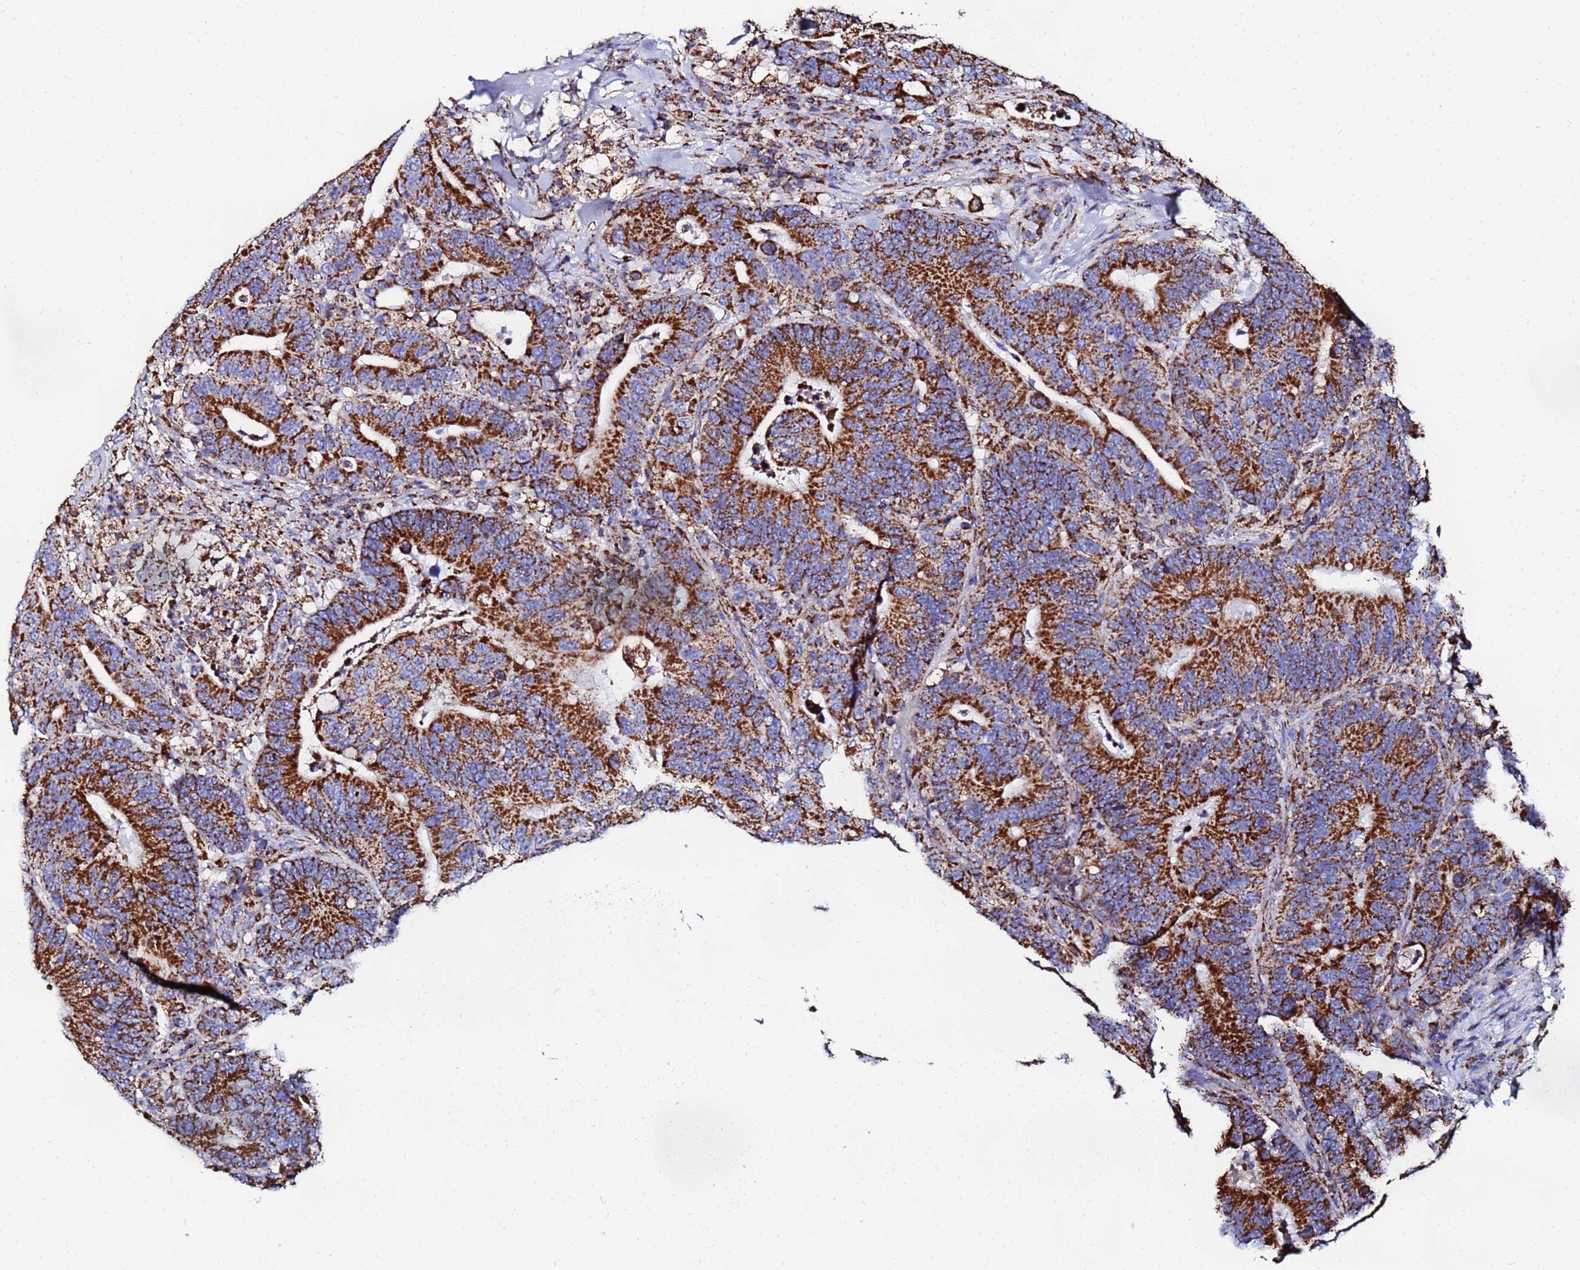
{"staining": {"intensity": "strong", "quantity": ">75%", "location": "cytoplasmic/membranous"}, "tissue": "colorectal cancer", "cell_type": "Tumor cells", "image_type": "cancer", "snomed": [{"axis": "morphology", "description": "Adenocarcinoma, NOS"}, {"axis": "topography", "description": "Colon"}], "caption": "This histopathology image reveals adenocarcinoma (colorectal) stained with IHC to label a protein in brown. The cytoplasmic/membranous of tumor cells show strong positivity for the protein. Nuclei are counter-stained blue.", "gene": "GLUD1", "patient": {"sex": "female", "age": 66}}